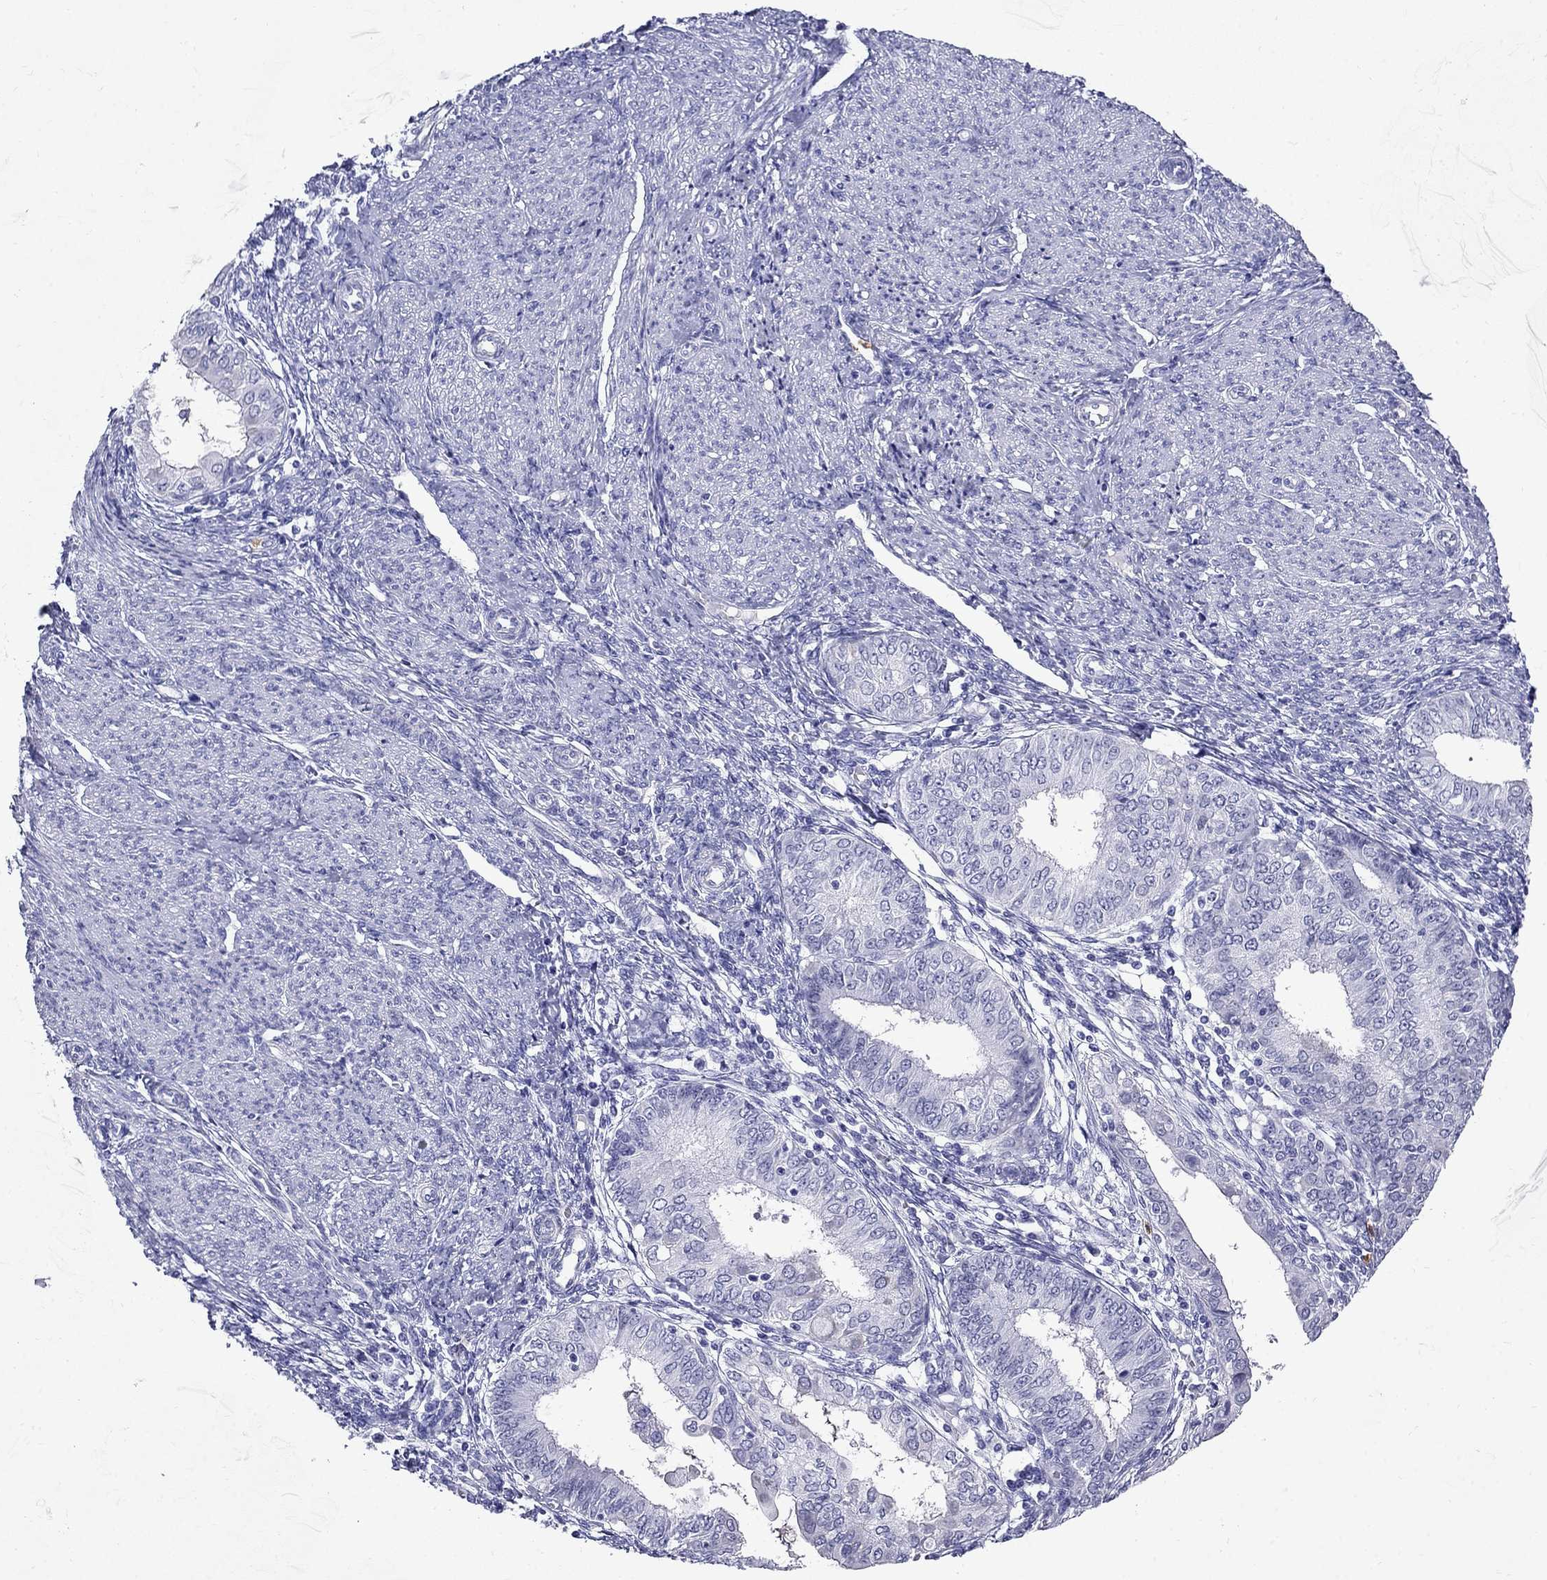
{"staining": {"intensity": "negative", "quantity": "none", "location": "none"}, "tissue": "endometrial cancer", "cell_type": "Tumor cells", "image_type": "cancer", "snomed": [{"axis": "morphology", "description": "Adenocarcinoma, NOS"}, {"axis": "topography", "description": "Endometrium"}], "caption": "IHC histopathology image of human endometrial adenocarcinoma stained for a protein (brown), which reveals no expression in tumor cells. Brightfield microscopy of immunohistochemistry (IHC) stained with DAB (brown) and hematoxylin (blue), captured at high magnification.", "gene": "PPP1R36", "patient": {"sex": "female", "age": 68}}